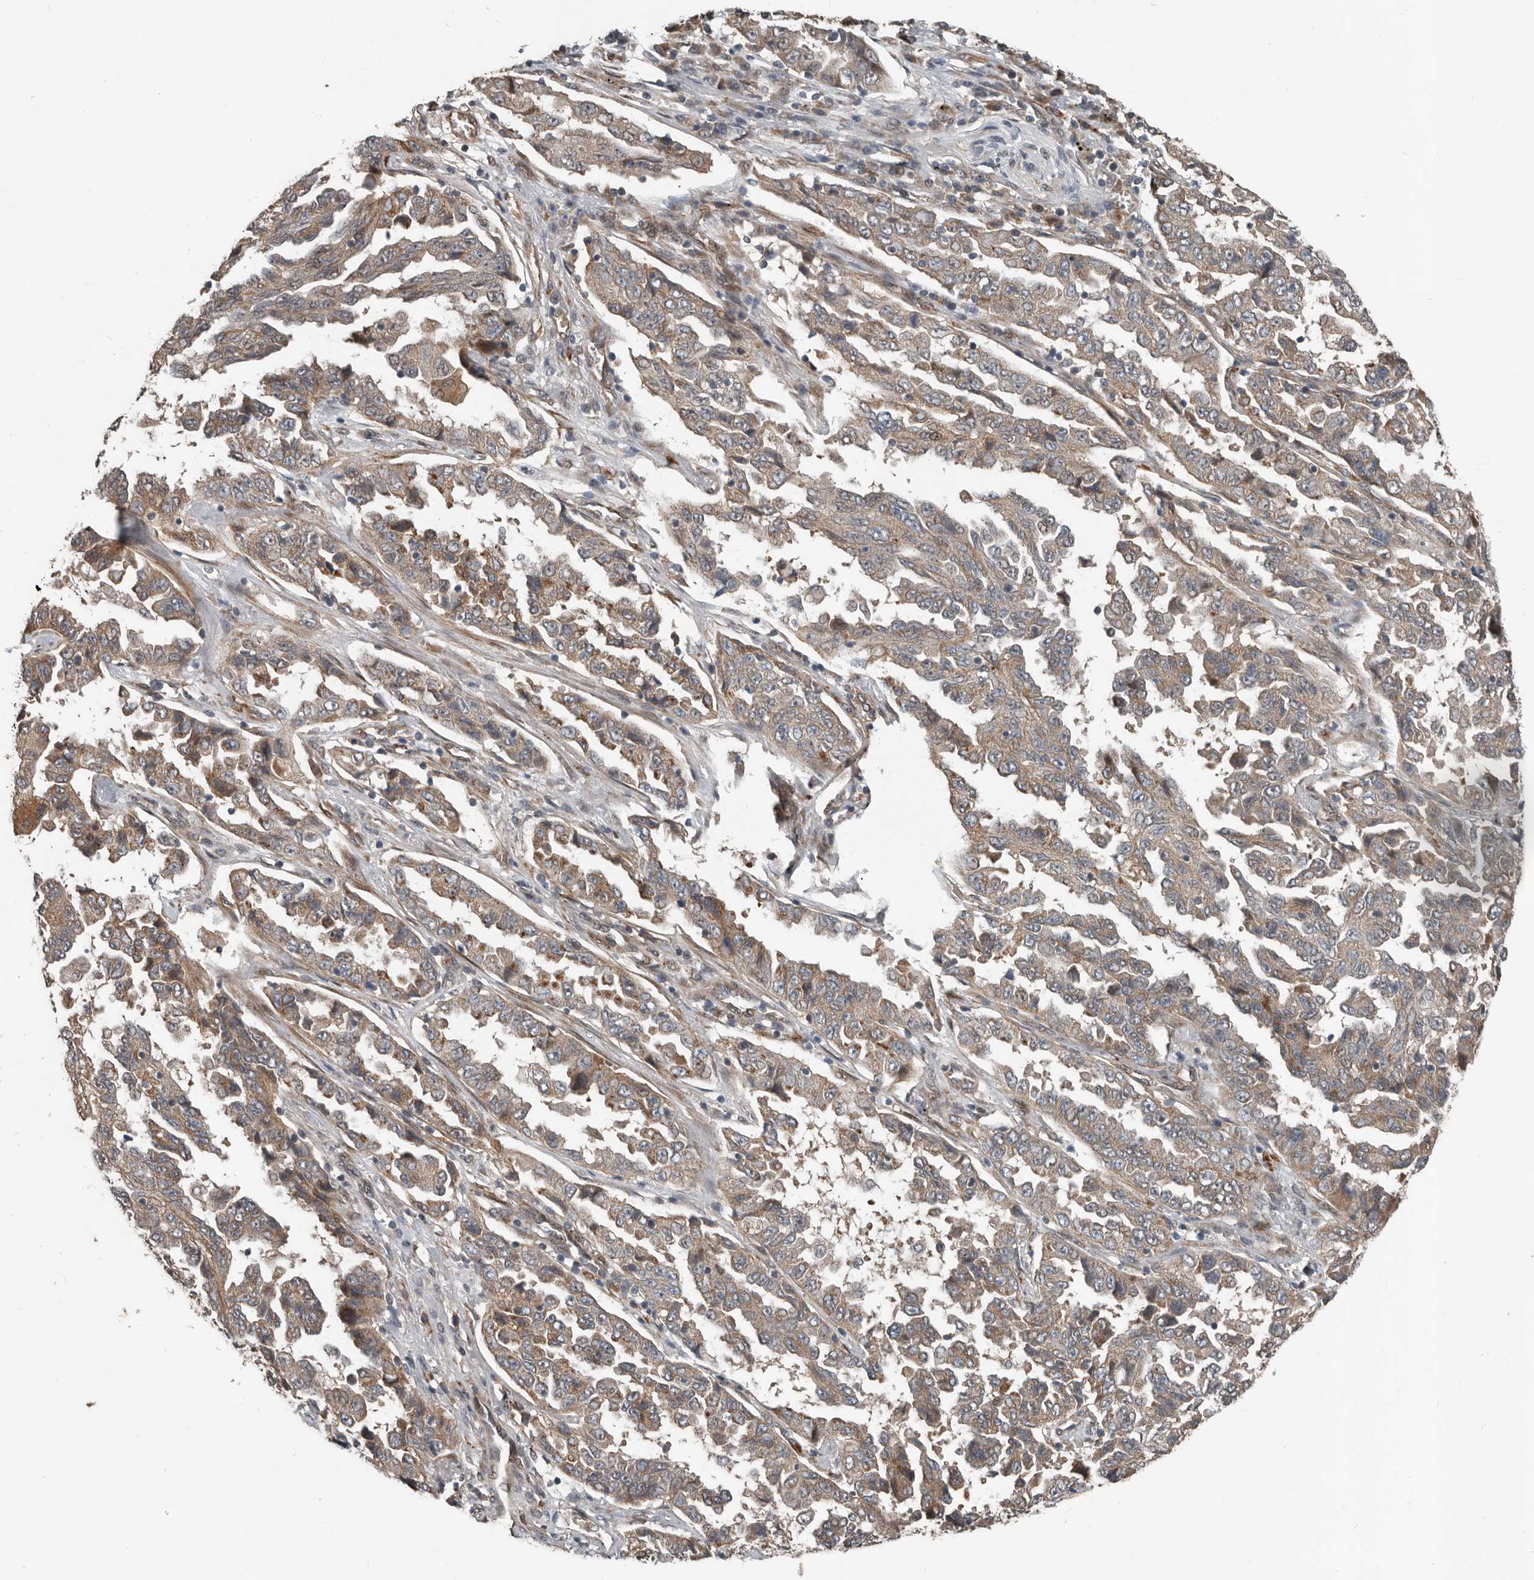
{"staining": {"intensity": "moderate", "quantity": ">75%", "location": "cytoplasmic/membranous"}, "tissue": "lung cancer", "cell_type": "Tumor cells", "image_type": "cancer", "snomed": [{"axis": "morphology", "description": "Adenocarcinoma, NOS"}, {"axis": "topography", "description": "Lung"}], "caption": "Immunohistochemical staining of human lung adenocarcinoma reveals medium levels of moderate cytoplasmic/membranous protein staining in about >75% of tumor cells. Using DAB (brown) and hematoxylin (blue) stains, captured at high magnification using brightfield microscopy.", "gene": "YOD1", "patient": {"sex": "female", "age": 51}}